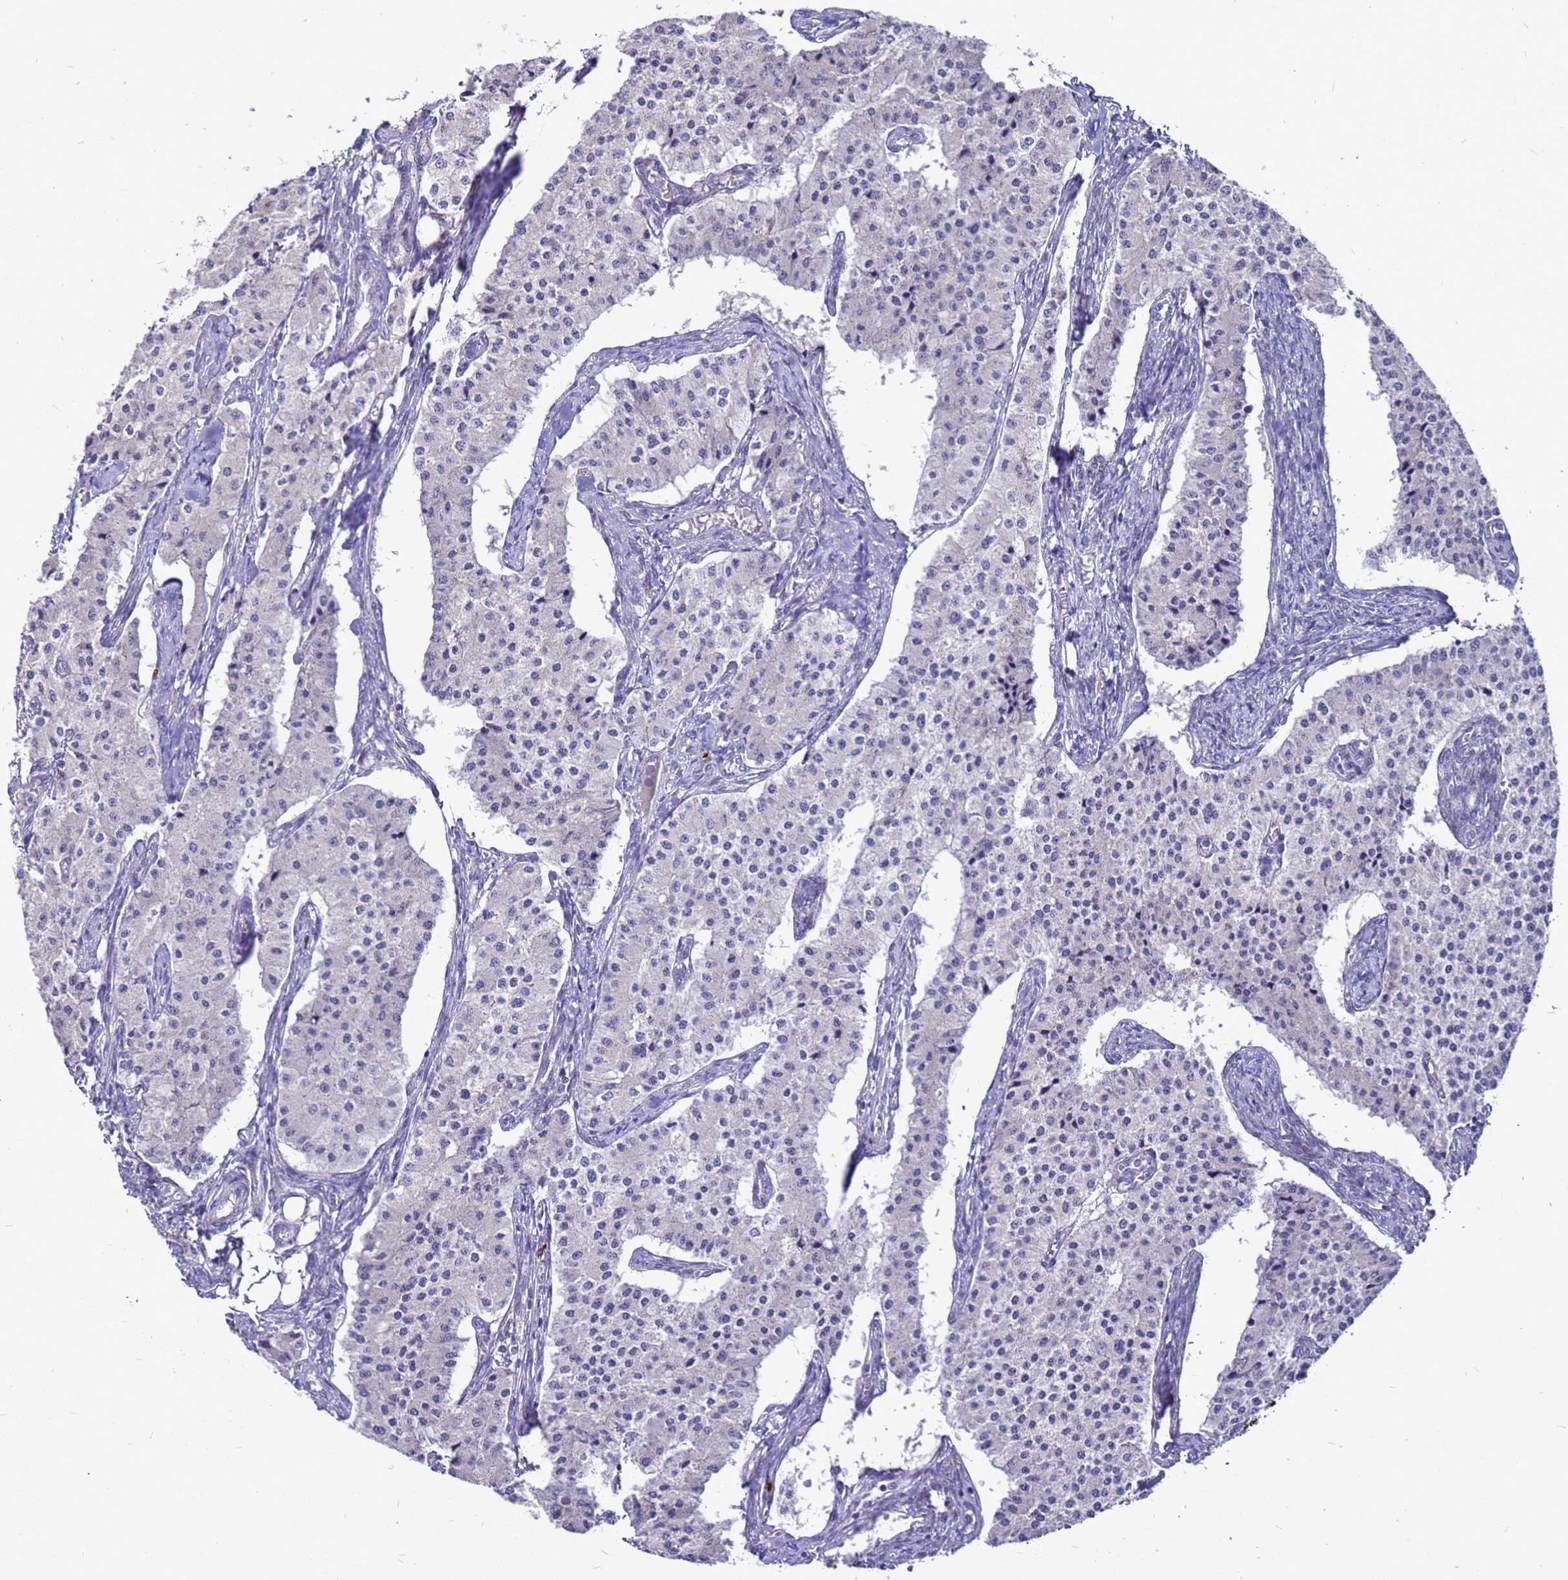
{"staining": {"intensity": "negative", "quantity": "none", "location": "none"}, "tissue": "carcinoid", "cell_type": "Tumor cells", "image_type": "cancer", "snomed": [{"axis": "morphology", "description": "Carcinoid, malignant, NOS"}, {"axis": "topography", "description": "Colon"}], "caption": "Malignant carcinoid was stained to show a protein in brown. There is no significant staining in tumor cells. (Stains: DAB immunohistochemistry (IHC) with hematoxylin counter stain, Microscopy: brightfield microscopy at high magnification).", "gene": "POP7", "patient": {"sex": "female", "age": 52}}